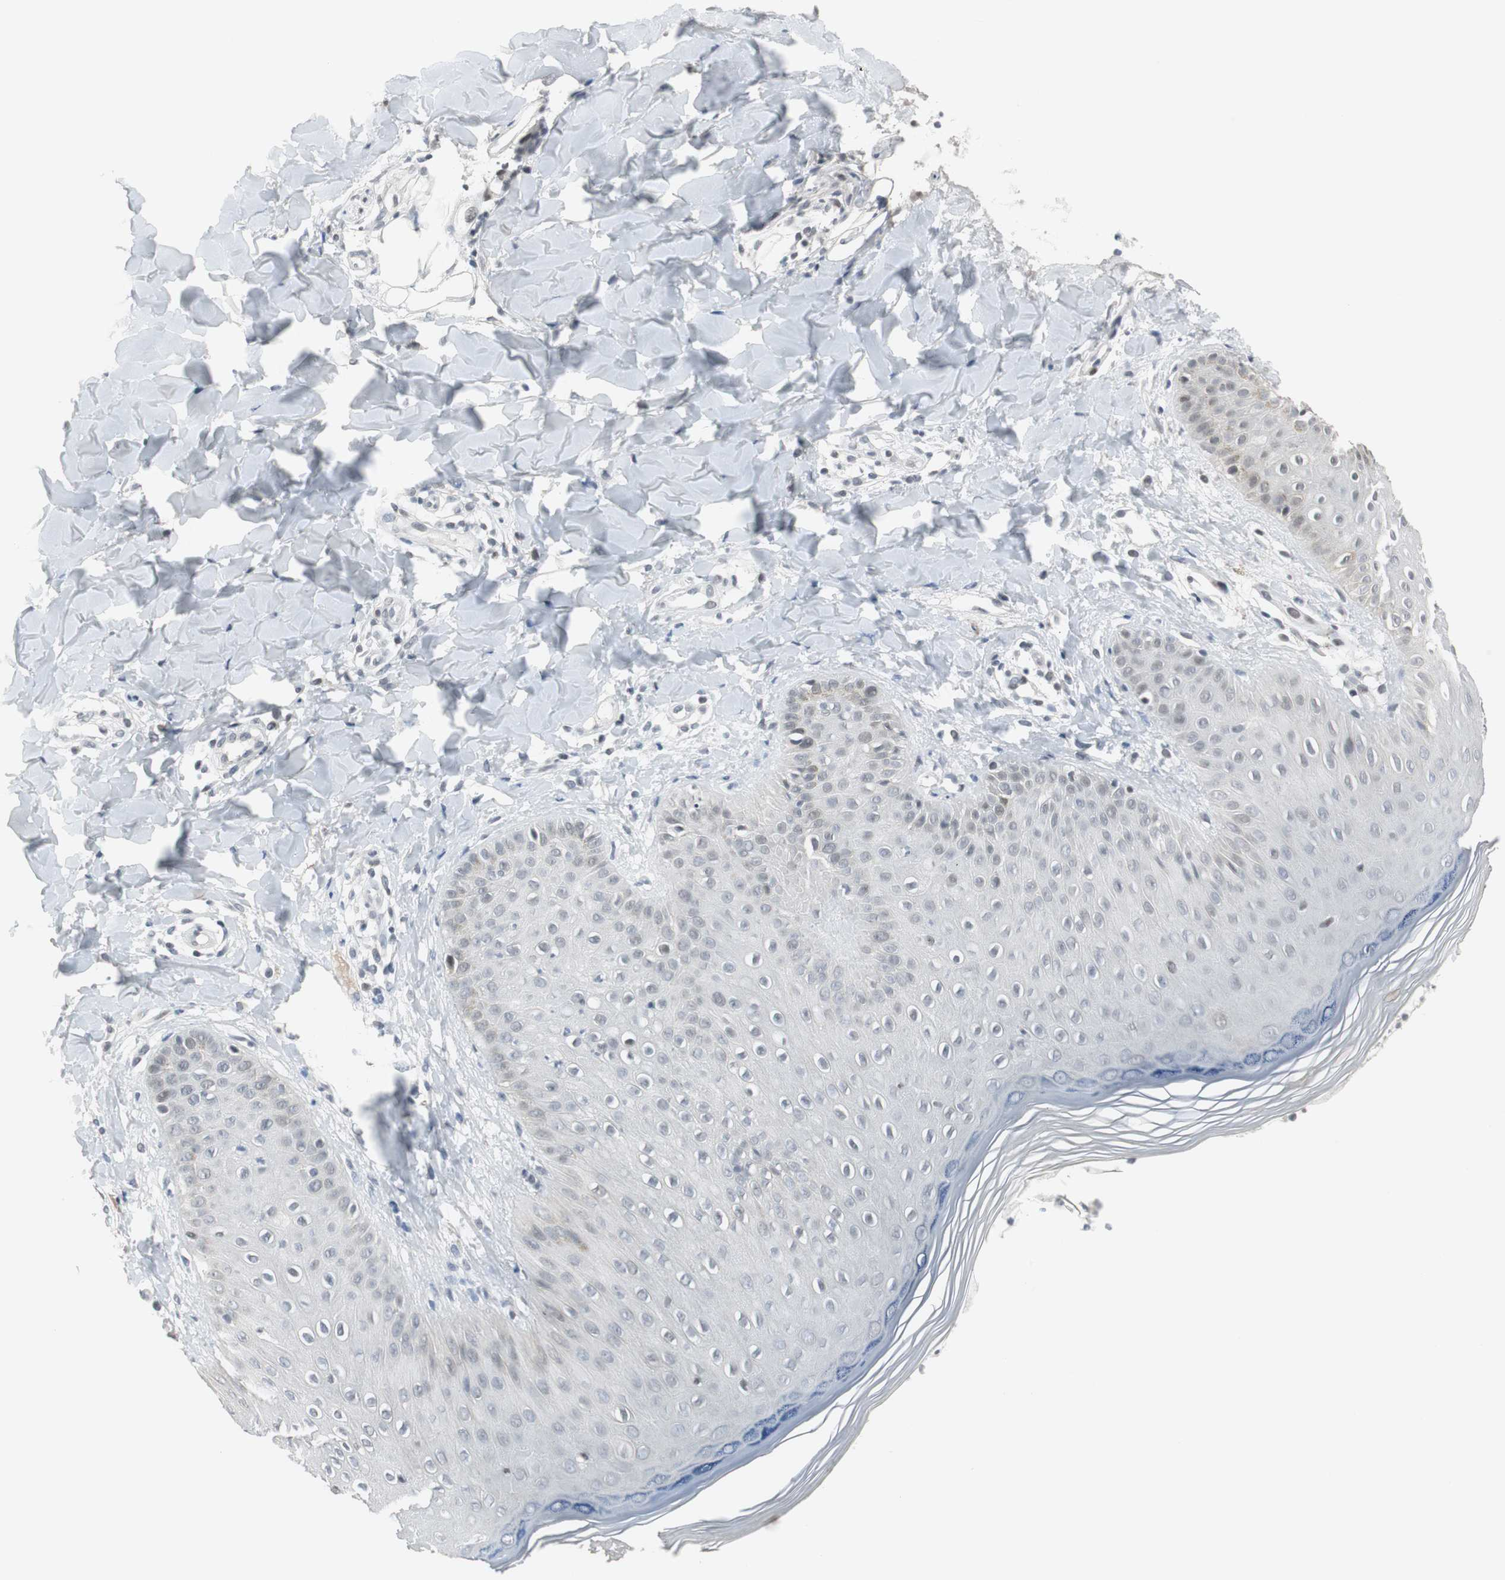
{"staining": {"intensity": "weak", "quantity": "<25%", "location": "nuclear"}, "tissue": "skin", "cell_type": "Epidermal cells", "image_type": "normal", "snomed": [{"axis": "morphology", "description": "Normal tissue, NOS"}, {"axis": "morphology", "description": "Inflammation, NOS"}, {"axis": "topography", "description": "Soft tissue"}, {"axis": "topography", "description": "Anal"}], "caption": "Immunohistochemistry (IHC) micrograph of normal skin stained for a protein (brown), which shows no staining in epidermal cells.", "gene": "ELK1", "patient": {"sex": "female", "age": 15}}